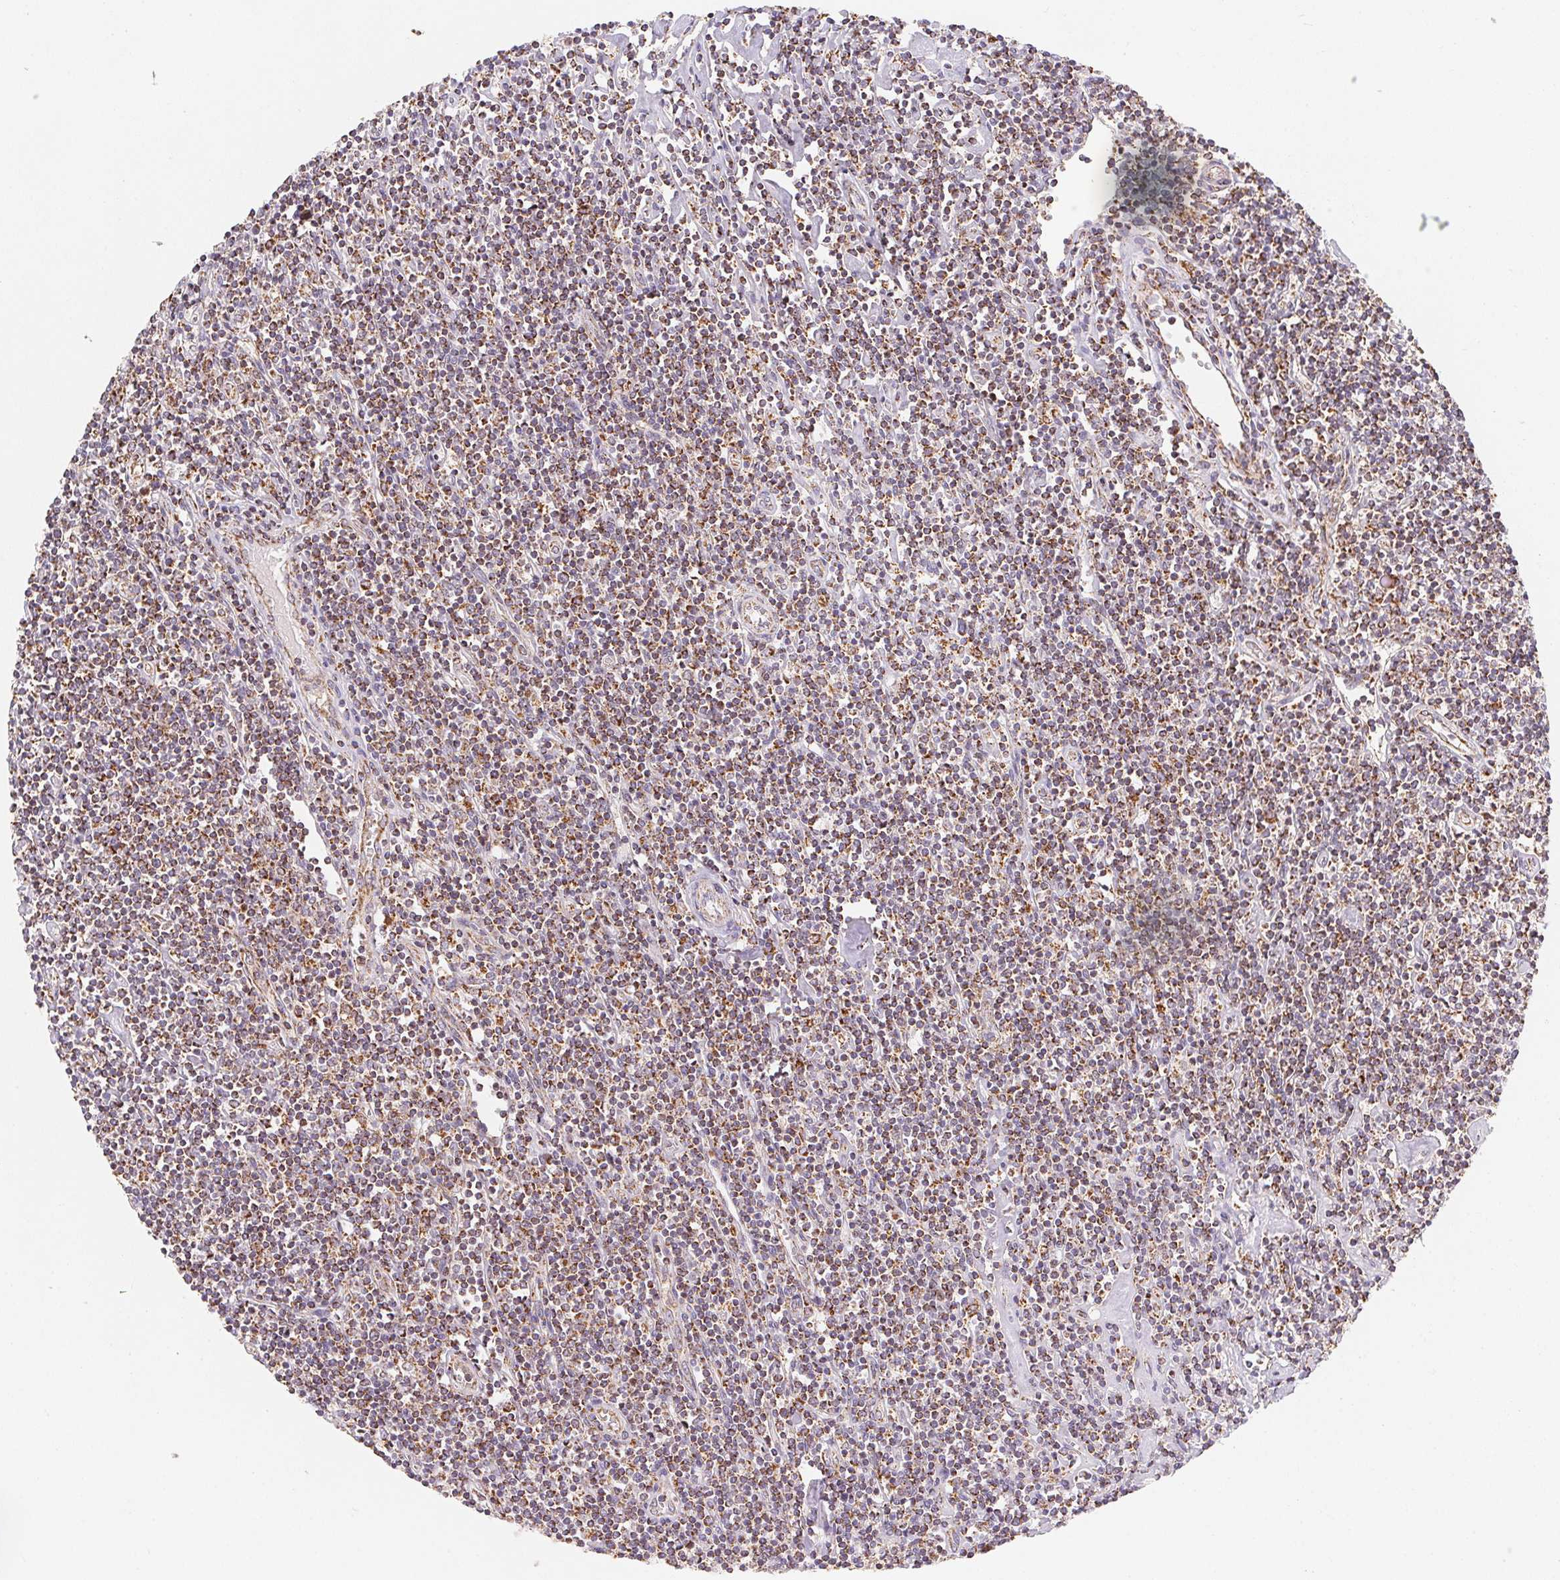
{"staining": {"intensity": "moderate", "quantity": ">75%", "location": "cytoplasmic/membranous"}, "tissue": "lymphoma", "cell_type": "Tumor cells", "image_type": "cancer", "snomed": [{"axis": "morphology", "description": "Hodgkin's disease, NOS"}, {"axis": "topography", "description": "Lymph node"}], "caption": "Immunohistochemistry (IHC) micrograph of human Hodgkin's disease stained for a protein (brown), which exhibits medium levels of moderate cytoplasmic/membranous expression in about >75% of tumor cells.", "gene": "NDUFS6", "patient": {"sex": "male", "age": 40}}